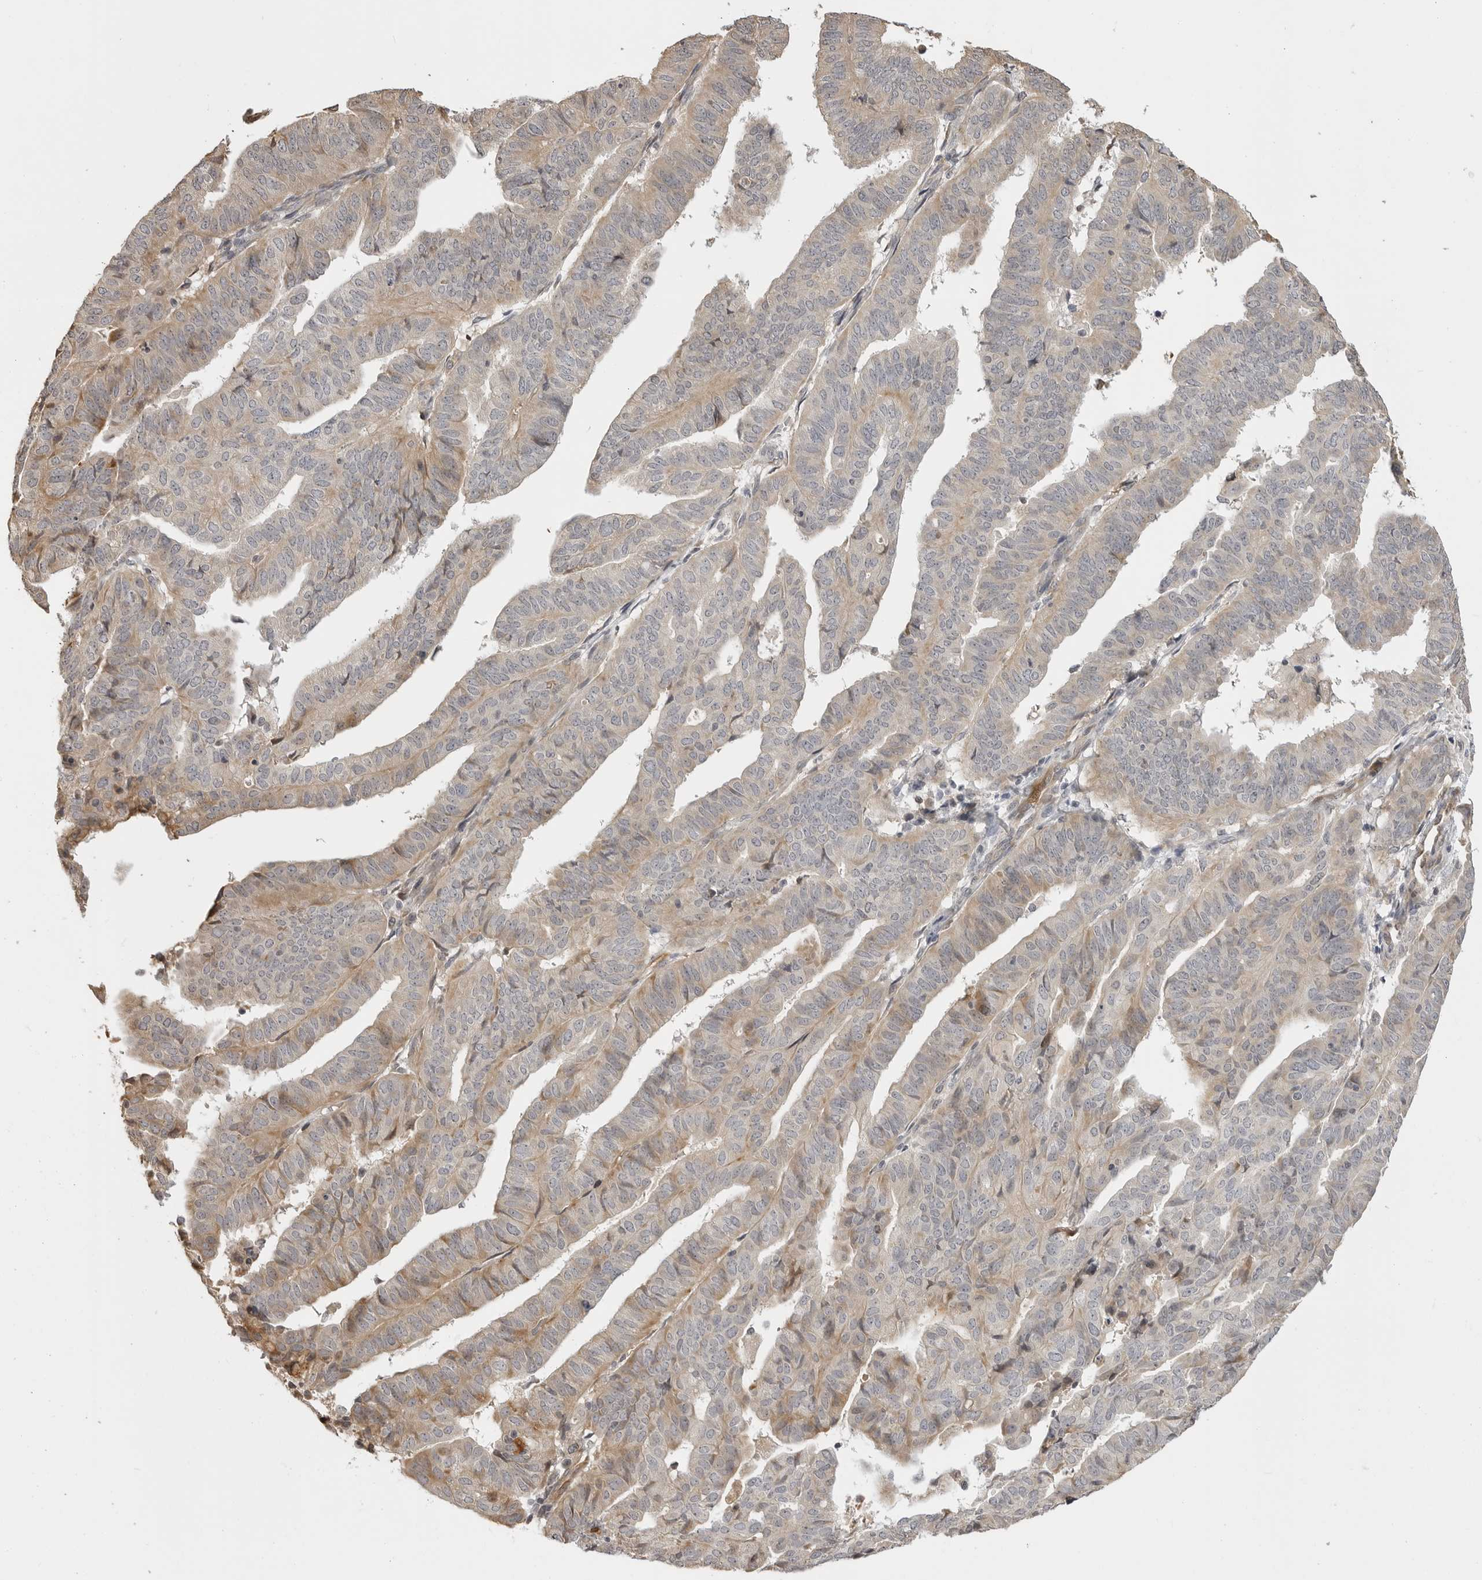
{"staining": {"intensity": "weak", "quantity": "25%-75%", "location": "cytoplasmic/membranous"}, "tissue": "endometrial cancer", "cell_type": "Tumor cells", "image_type": "cancer", "snomed": [{"axis": "morphology", "description": "Adenocarcinoma, NOS"}, {"axis": "topography", "description": "Endometrium"}], "caption": "Endometrial adenocarcinoma was stained to show a protein in brown. There is low levels of weak cytoplasmic/membranous positivity in about 25%-75% of tumor cells.", "gene": "IDO1", "patient": {"sex": "female", "age": 51}}